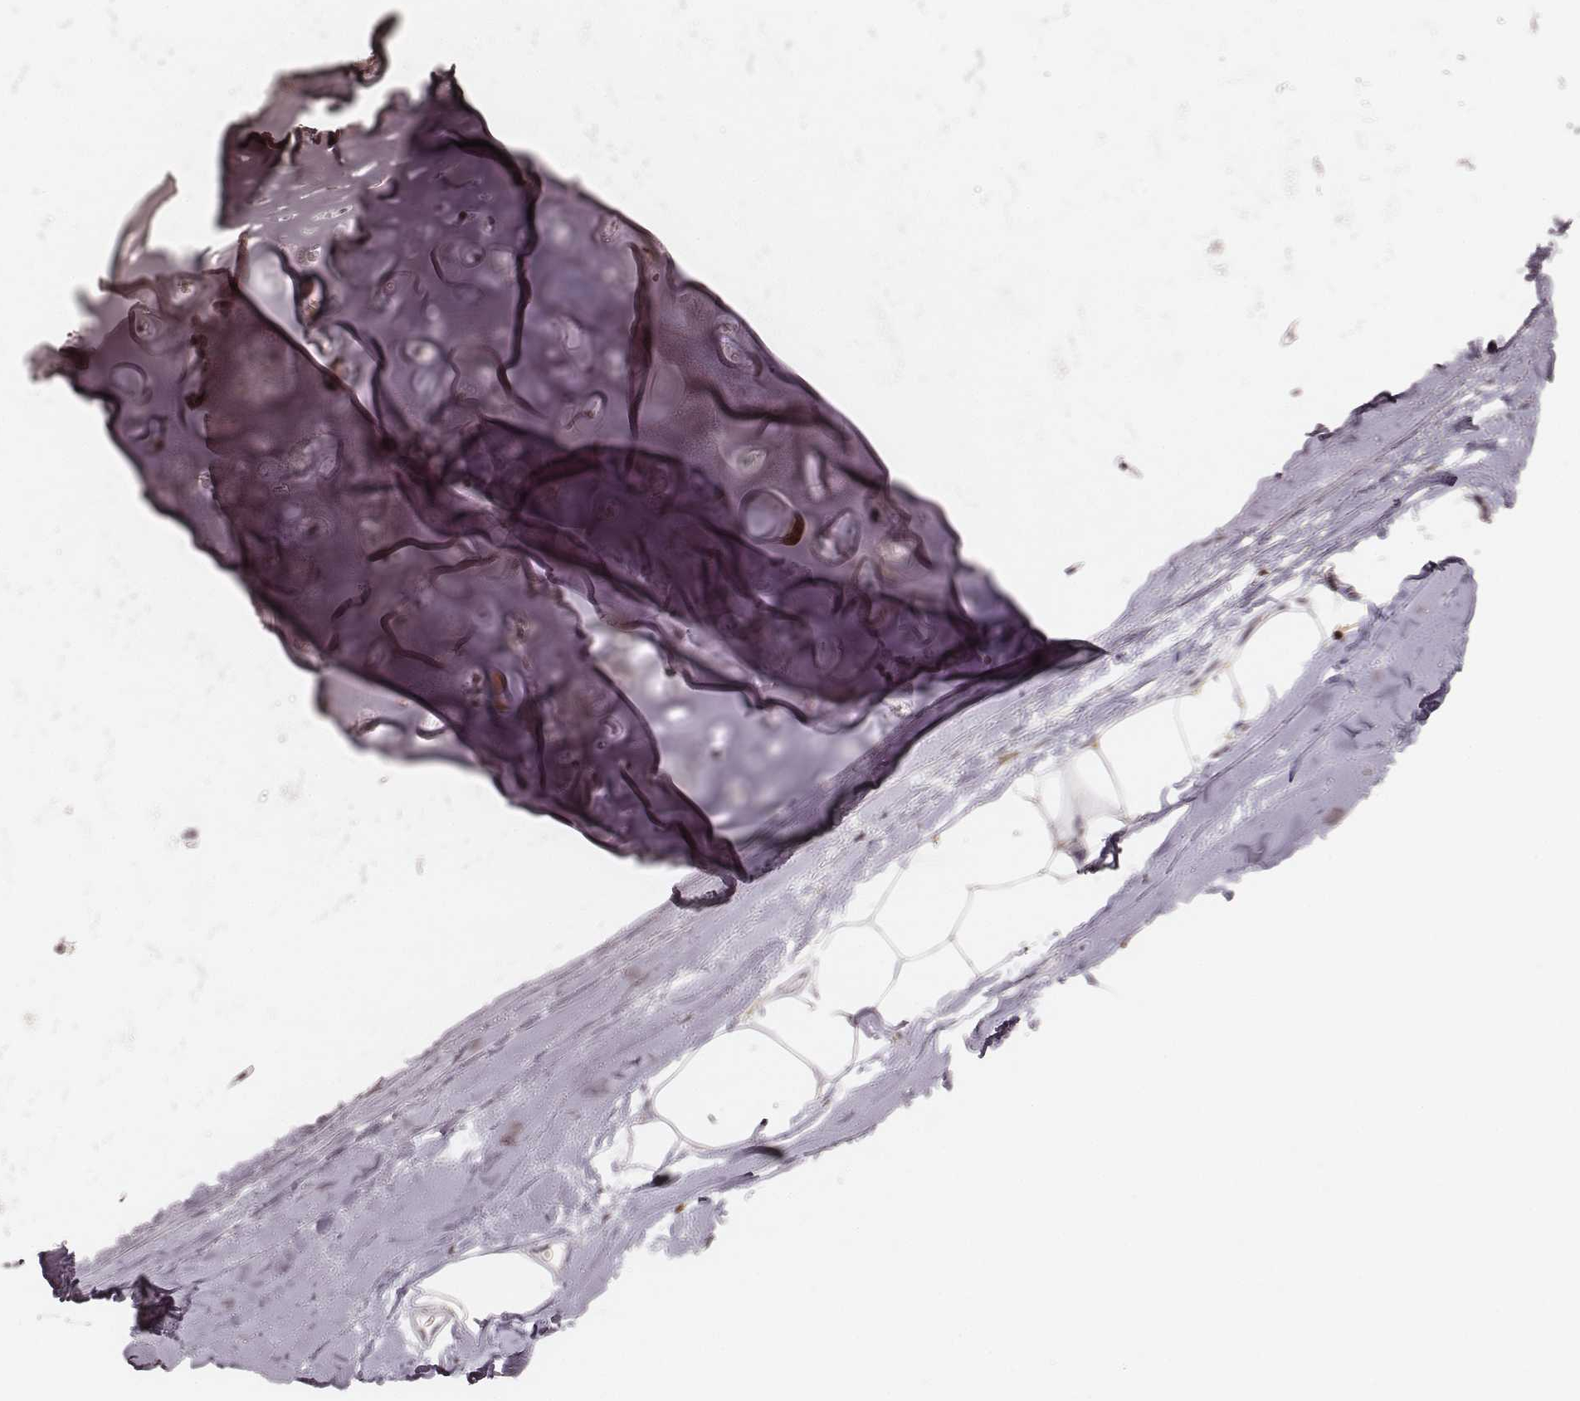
{"staining": {"intensity": "moderate", "quantity": ">75%", "location": "nuclear"}, "tissue": "soft tissue", "cell_type": "Chondrocytes", "image_type": "normal", "snomed": [{"axis": "morphology", "description": "Normal tissue, NOS"}, {"axis": "topography", "description": "Lymph node"}, {"axis": "topography", "description": "Bronchus"}], "caption": "IHC photomicrograph of benign soft tissue: soft tissue stained using IHC demonstrates medium levels of moderate protein expression localized specifically in the nuclear of chondrocytes, appearing as a nuclear brown color.", "gene": "HNRNPC", "patient": {"sex": "female", "age": 70}}